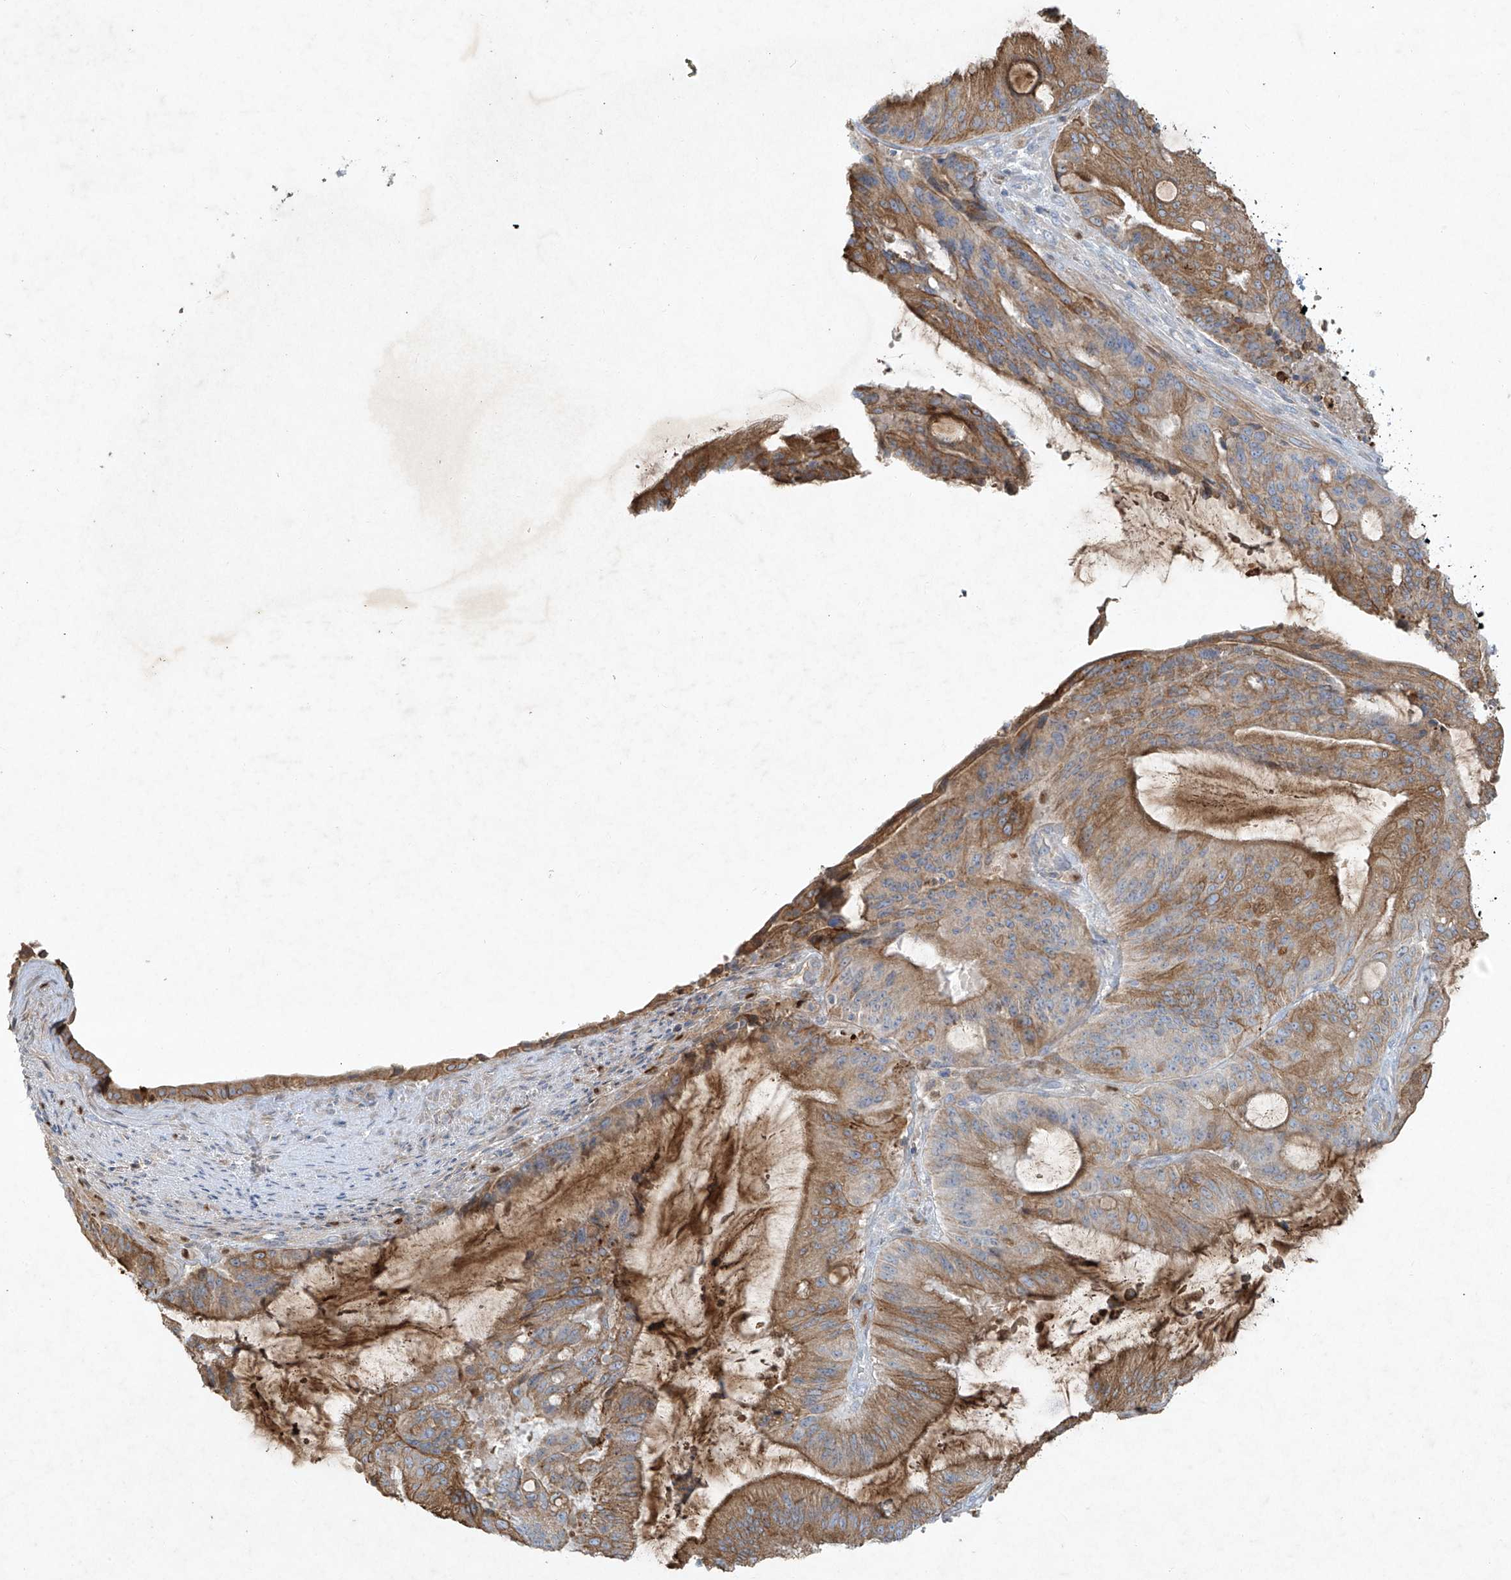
{"staining": {"intensity": "moderate", "quantity": ">75%", "location": "cytoplasmic/membranous"}, "tissue": "liver cancer", "cell_type": "Tumor cells", "image_type": "cancer", "snomed": [{"axis": "morphology", "description": "Normal tissue, NOS"}, {"axis": "morphology", "description": "Cholangiocarcinoma"}, {"axis": "topography", "description": "Liver"}, {"axis": "topography", "description": "Peripheral nerve tissue"}], "caption": "Protein analysis of liver cholangiocarcinoma tissue reveals moderate cytoplasmic/membranous staining in about >75% of tumor cells.", "gene": "TUBE1", "patient": {"sex": "female", "age": 73}}